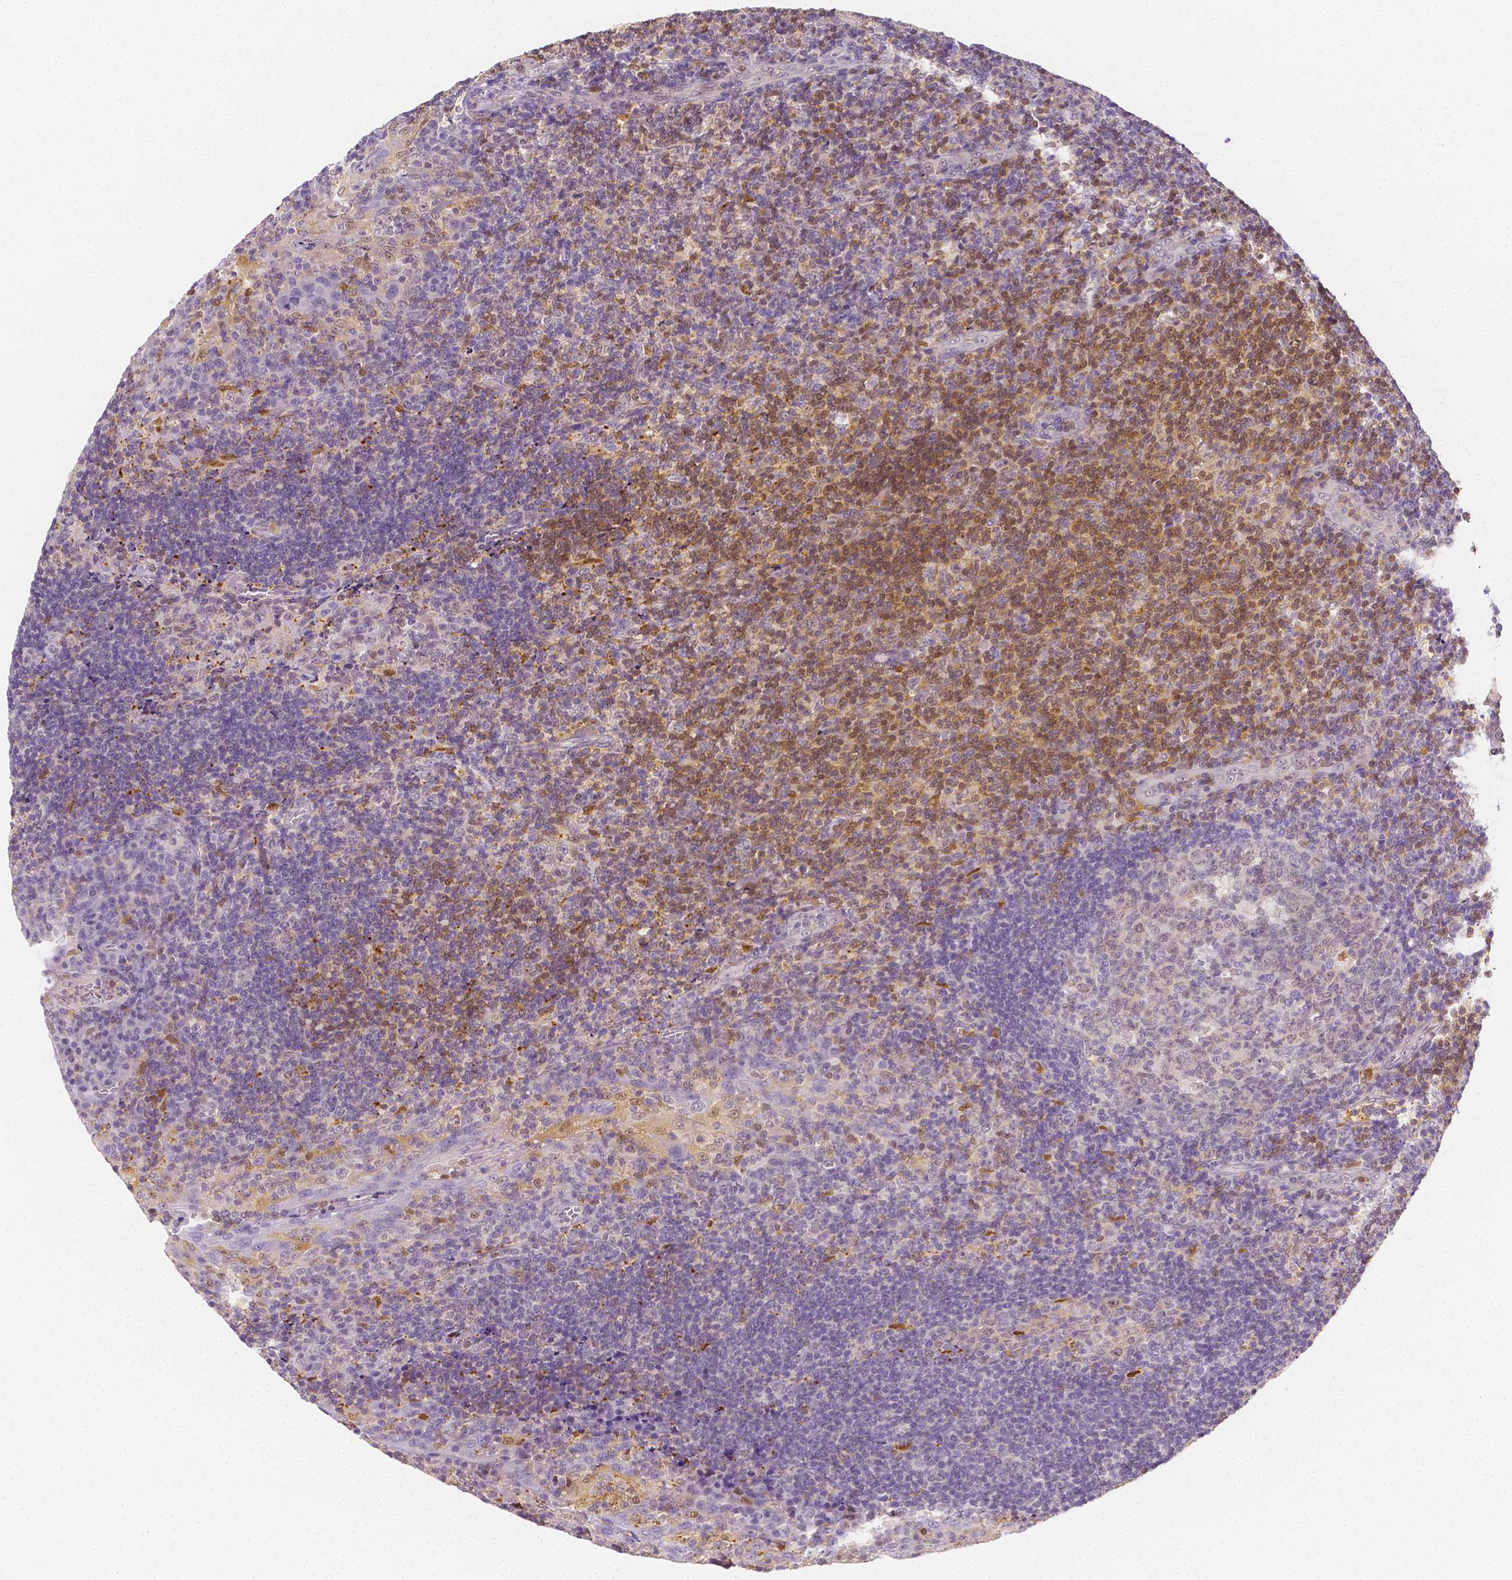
{"staining": {"intensity": "negative", "quantity": "none", "location": "none"}, "tissue": "tonsil", "cell_type": "Germinal center cells", "image_type": "normal", "snomed": [{"axis": "morphology", "description": "Normal tissue, NOS"}, {"axis": "topography", "description": "Tonsil"}], "caption": "The photomicrograph demonstrates no significant positivity in germinal center cells of tonsil.", "gene": "SGTB", "patient": {"sex": "male", "age": 17}}